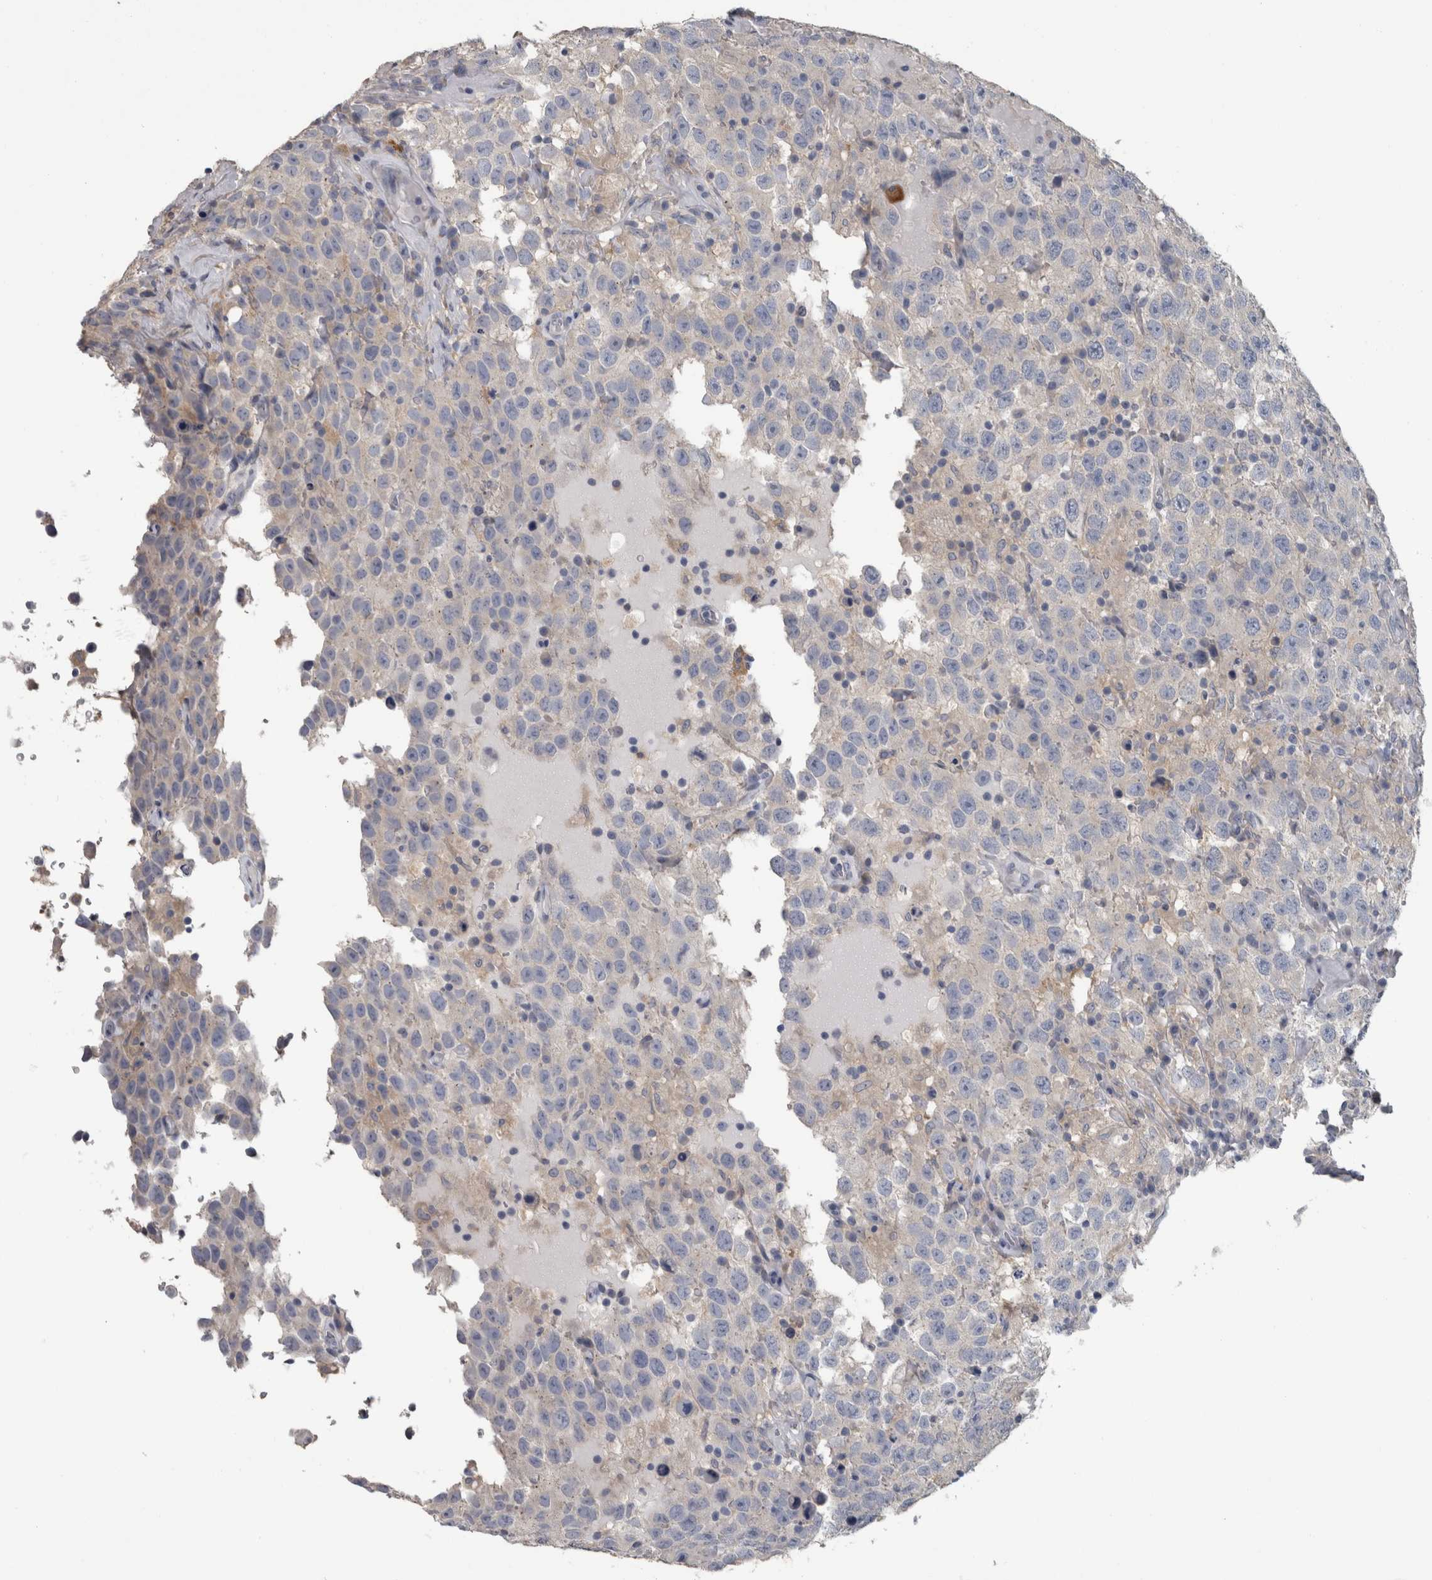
{"staining": {"intensity": "negative", "quantity": "none", "location": "none"}, "tissue": "testis cancer", "cell_type": "Tumor cells", "image_type": "cancer", "snomed": [{"axis": "morphology", "description": "Seminoma, NOS"}, {"axis": "topography", "description": "Testis"}], "caption": "This is an immunohistochemistry (IHC) image of human testis cancer (seminoma). There is no positivity in tumor cells.", "gene": "EFEMP2", "patient": {"sex": "male", "age": 41}}